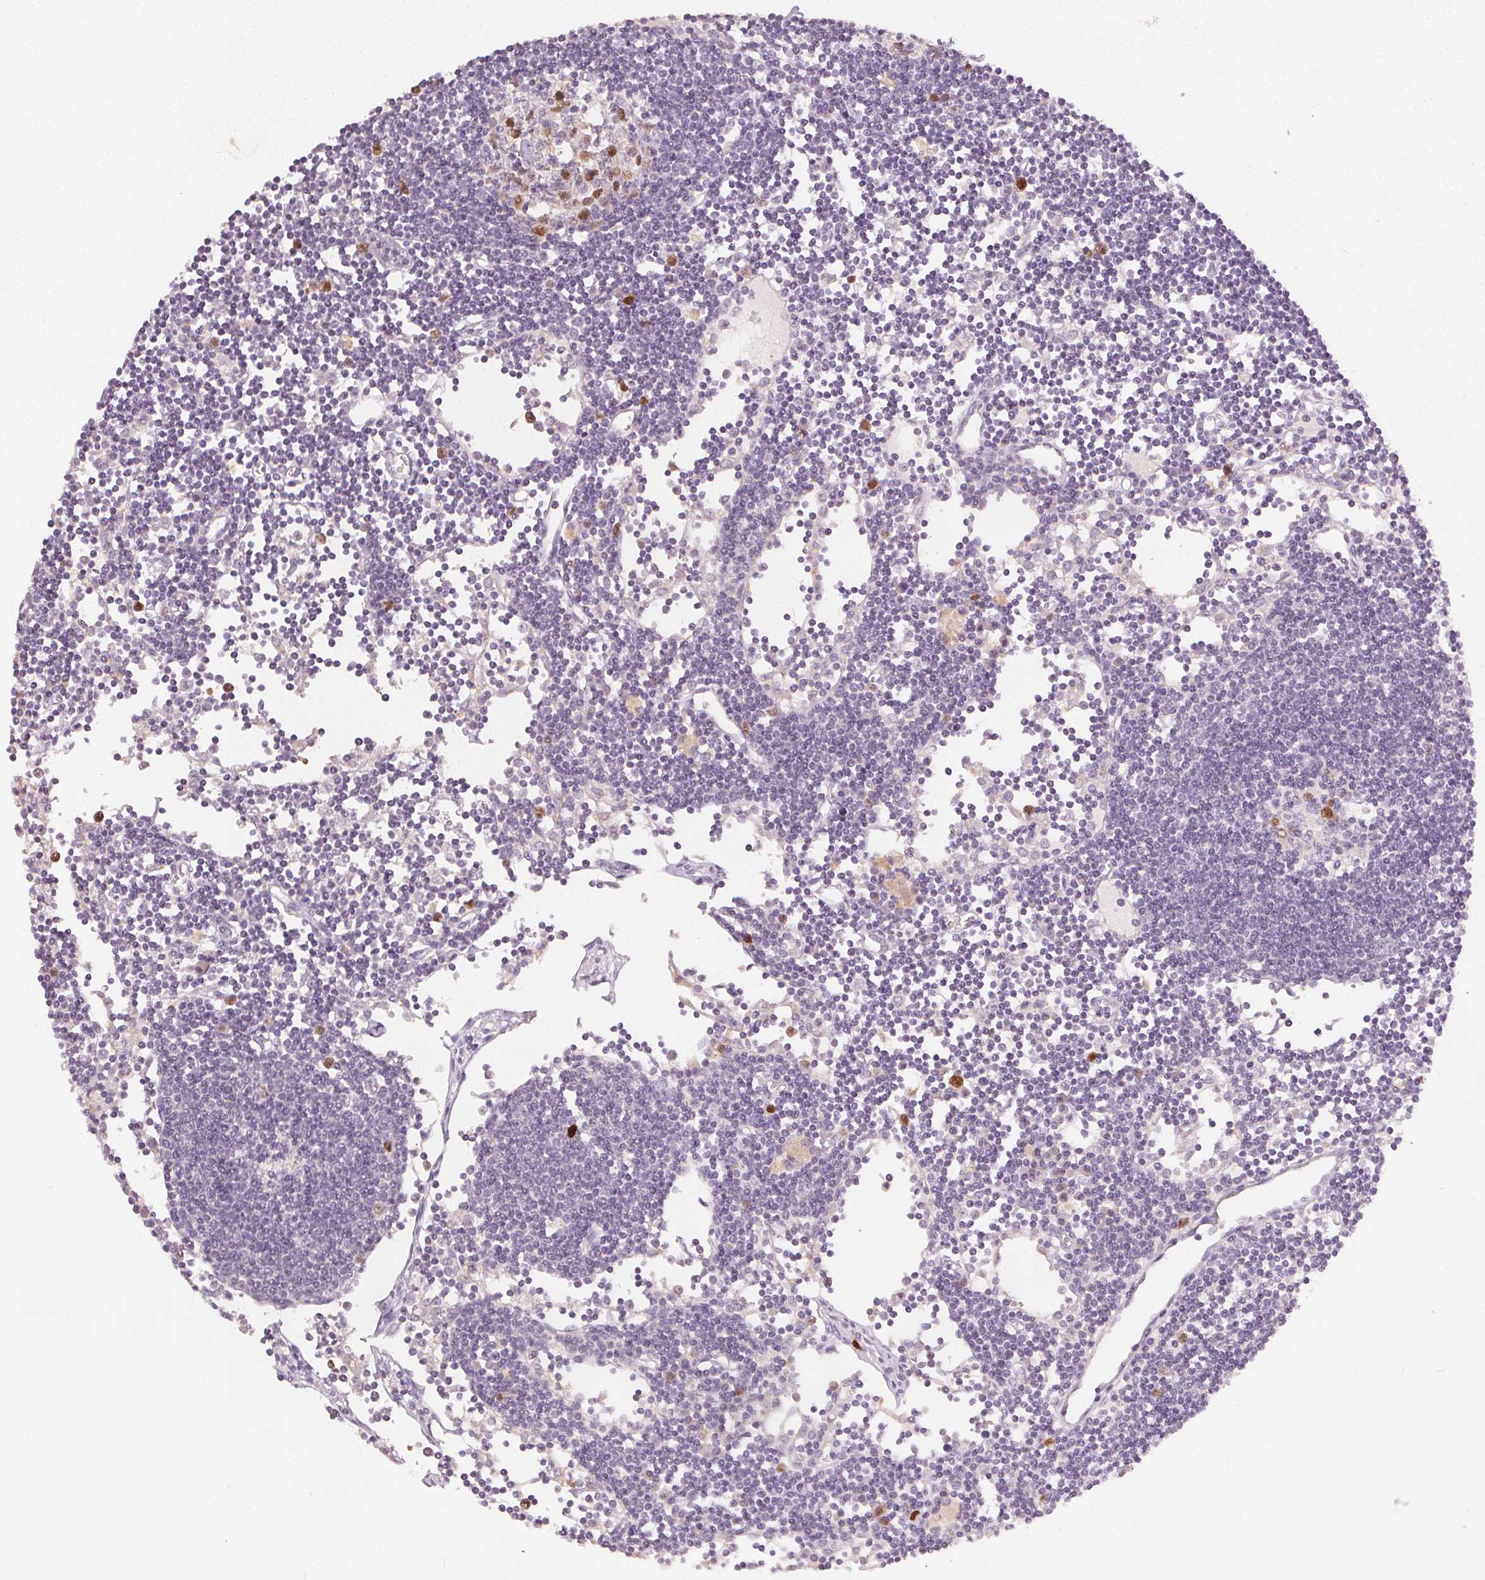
{"staining": {"intensity": "moderate", "quantity": "<25%", "location": "nuclear"}, "tissue": "lymph node", "cell_type": "Germinal center cells", "image_type": "normal", "snomed": [{"axis": "morphology", "description": "Normal tissue, NOS"}, {"axis": "topography", "description": "Lymph node"}], "caption": "Immunohistochemistry (IHC) of unremarkable human lymph node demonstrates low levels of moderate nuclear expression in about <25% of germinal center cells. The staining was performed using DAB to visualize the protein expression in brown, while the nuclei were stained in blue with hematoxylin (Magnification: 20x).", "gene": "ANLN", "patient": {"sex": "female", "age": 65}}